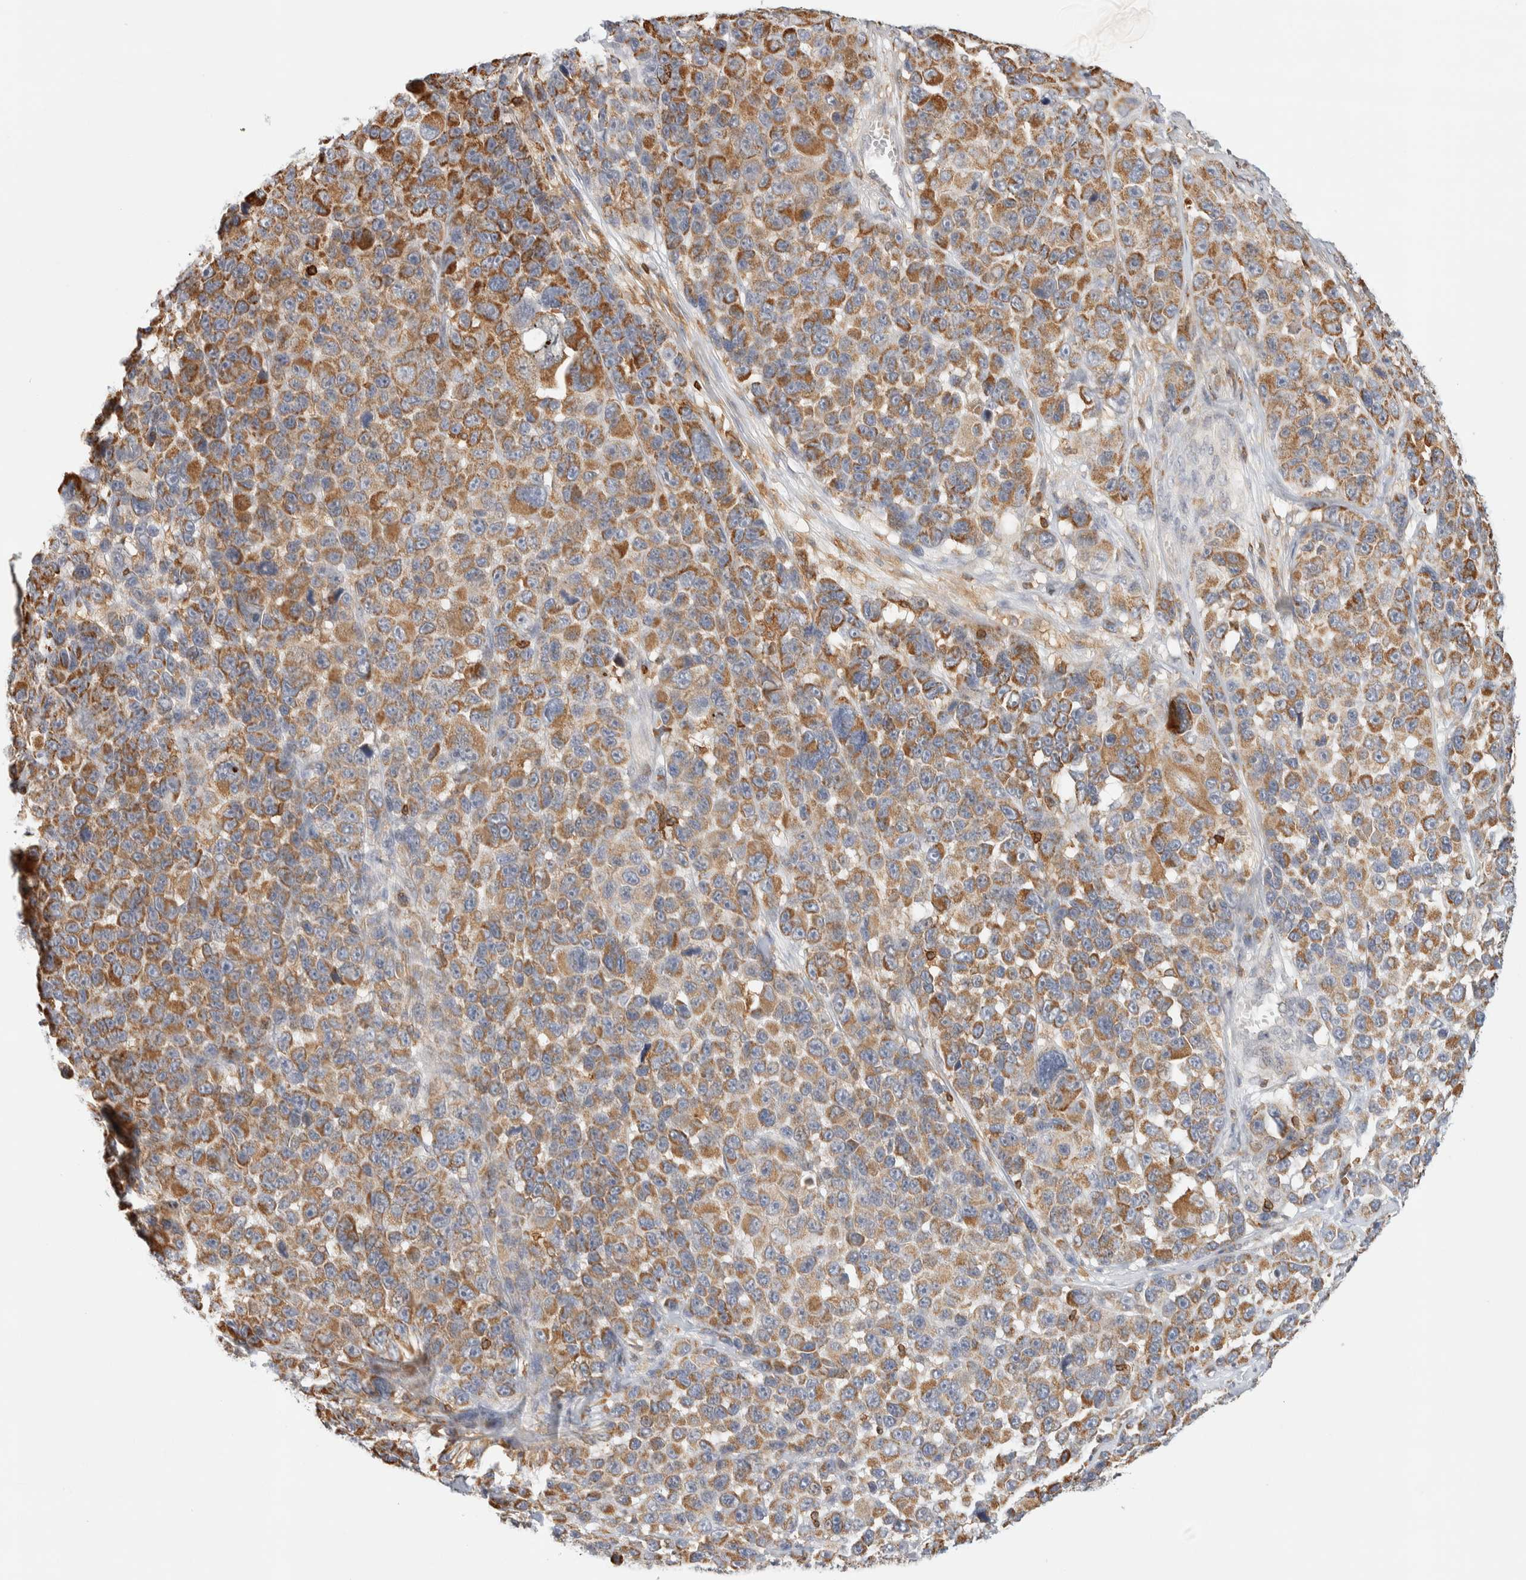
{"staining": {"intensity": "moderate", "quantity": ">75%", "location": "cytoplasmic/membranous"}, "tissue": "melanoma", "cell_type": "Tumor cells", "image_type": "cancer", "snomed": [{"axis": "morphology", "description": "Malignant melanoma, NOS"}, {"axis": "topography", "description": "Skin"}], "caption": "Immunohistochemistry histopathology image of melanoma stained for a protein (brown), which demonstrates medium levels of moderate cytoplasmic/membranous positivity in approximately >75% of tumor cells.", "gene": "RUNDC1", "patient": {"sex": "male", "age": 53}}